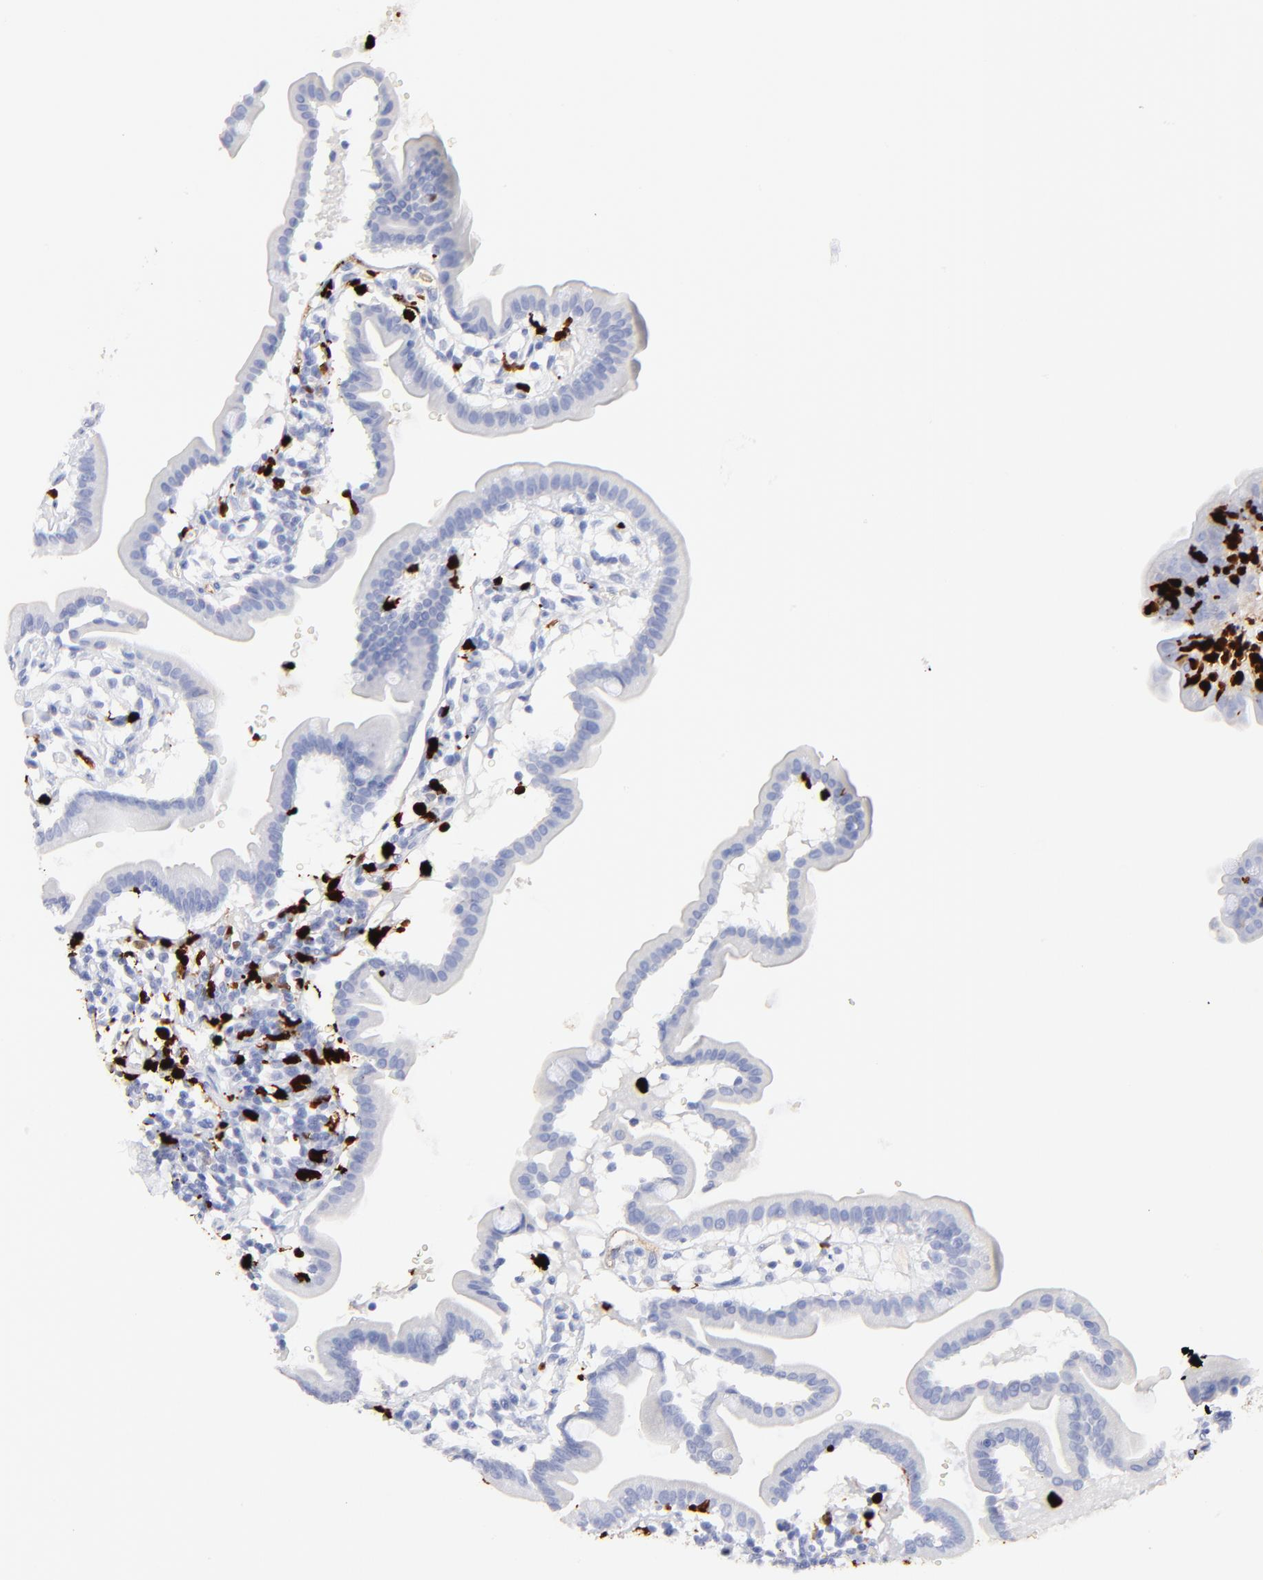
{"staining": {"intensity": "negative", "quantity": "none", "location": "none"}, "tissue": "duodenum", "cell_type": "Glandular cells", "image_type": "normal", "snomed": [{"axis": "morphology", "description": "Normal tissue, NOS"}, {"axis": "topography", "description": "Duodenum"}], "caption": "This is an IHC image of normal duodenum. There is no staining in glandular cells.", "gene": "S100A12", "patient": {"sex": "male", "age": 50}}